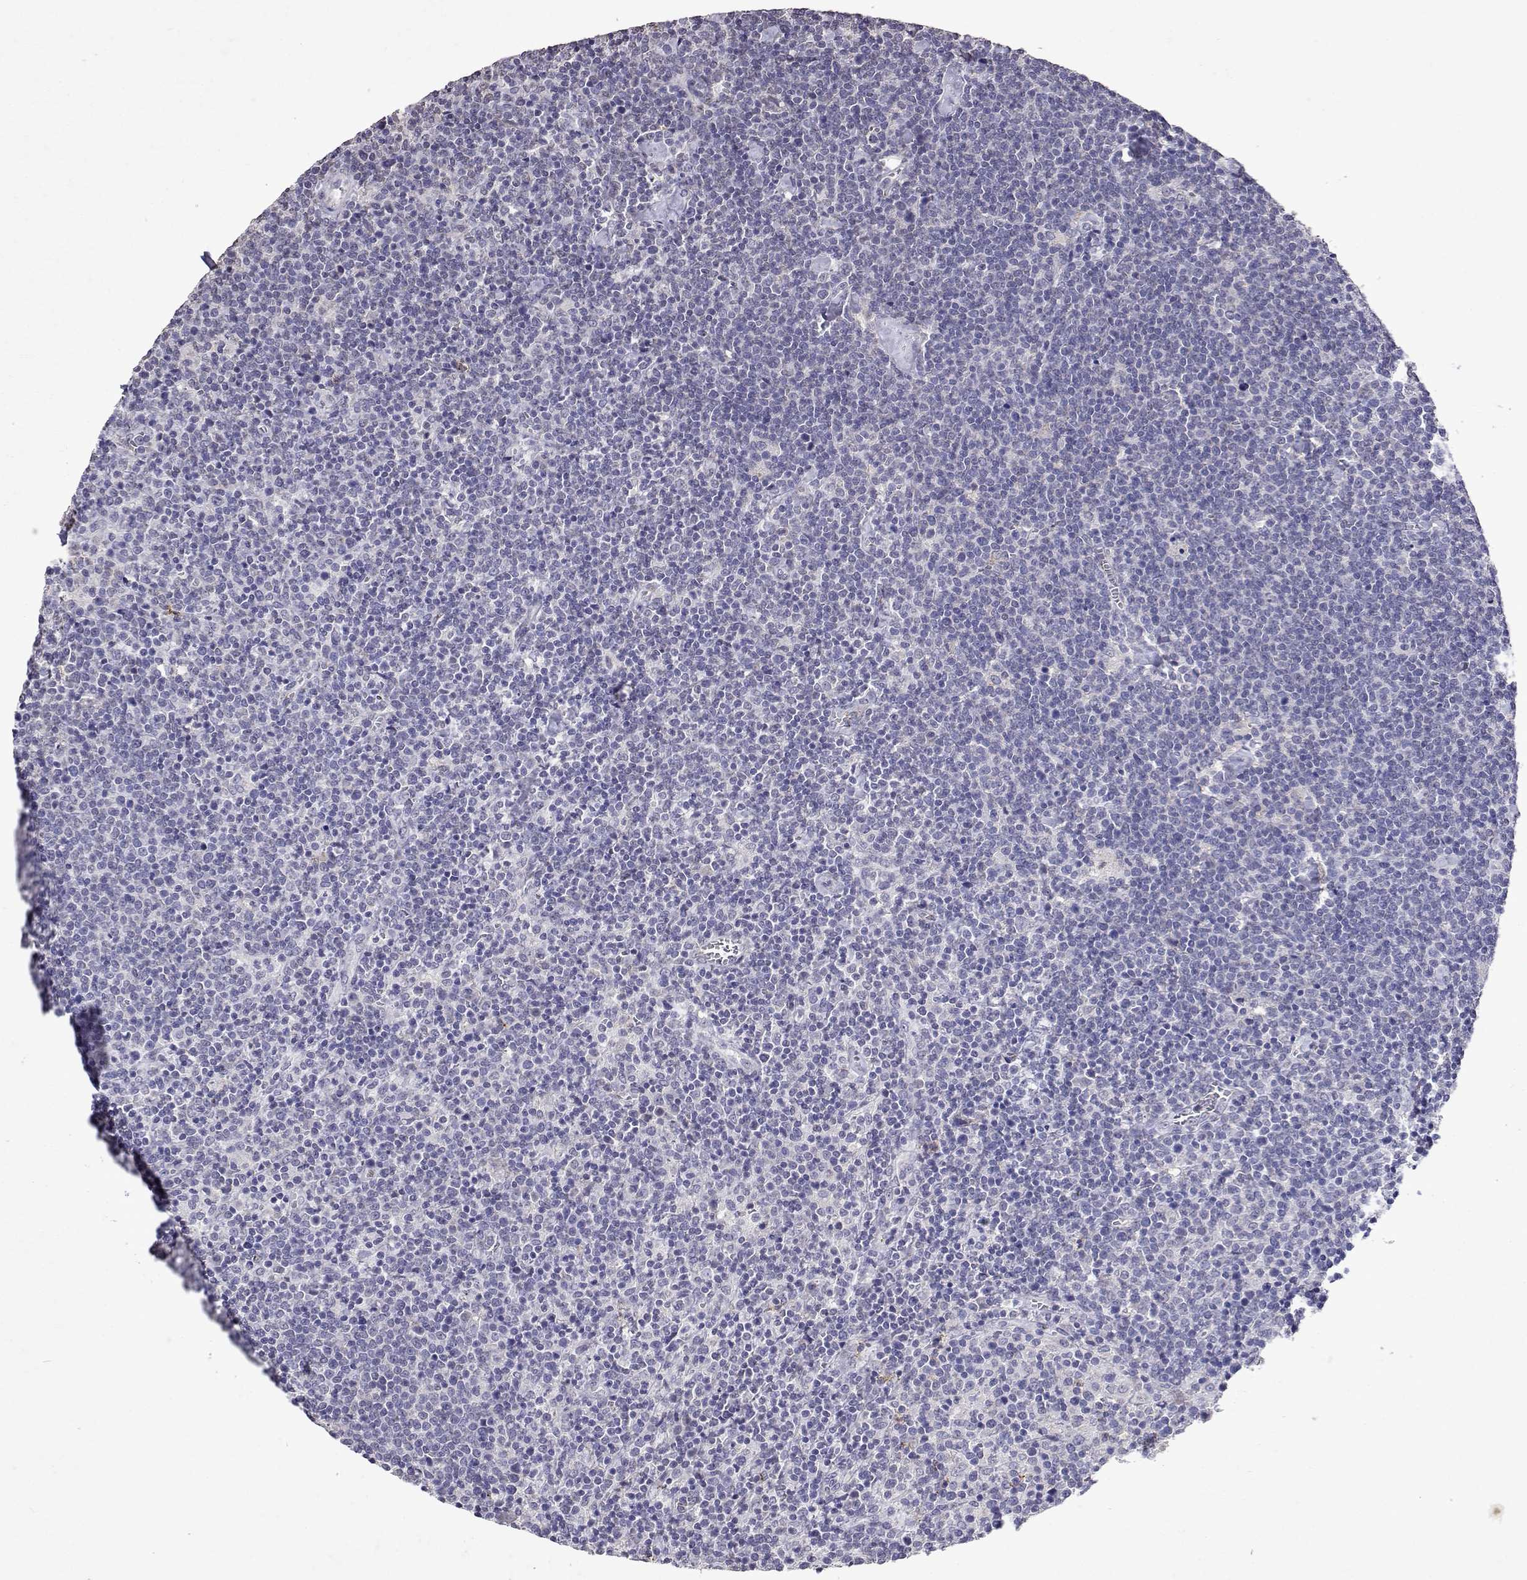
{"staining": {"intensity": "negative", "quantity": "none", "location": "none"}, "tissue": "lymphoma", "cell_type": "Tumor cells", "image_type": "cancer", "snomed": [{"axis": "morphology", "description": "Malignant lymphoma, non-Hodgkin's type, High grade"}, {"axis": "topography", "description": "Lymph node"}], "caption": "This is a histopathology image of immunohistochemistry staining of malignant lymphoma, non-Hodgkin's type (high-grade), which shows no expression in tumor cells.", "gene": "DUSP28", "patient": {"sex": "male", "age": 61}}